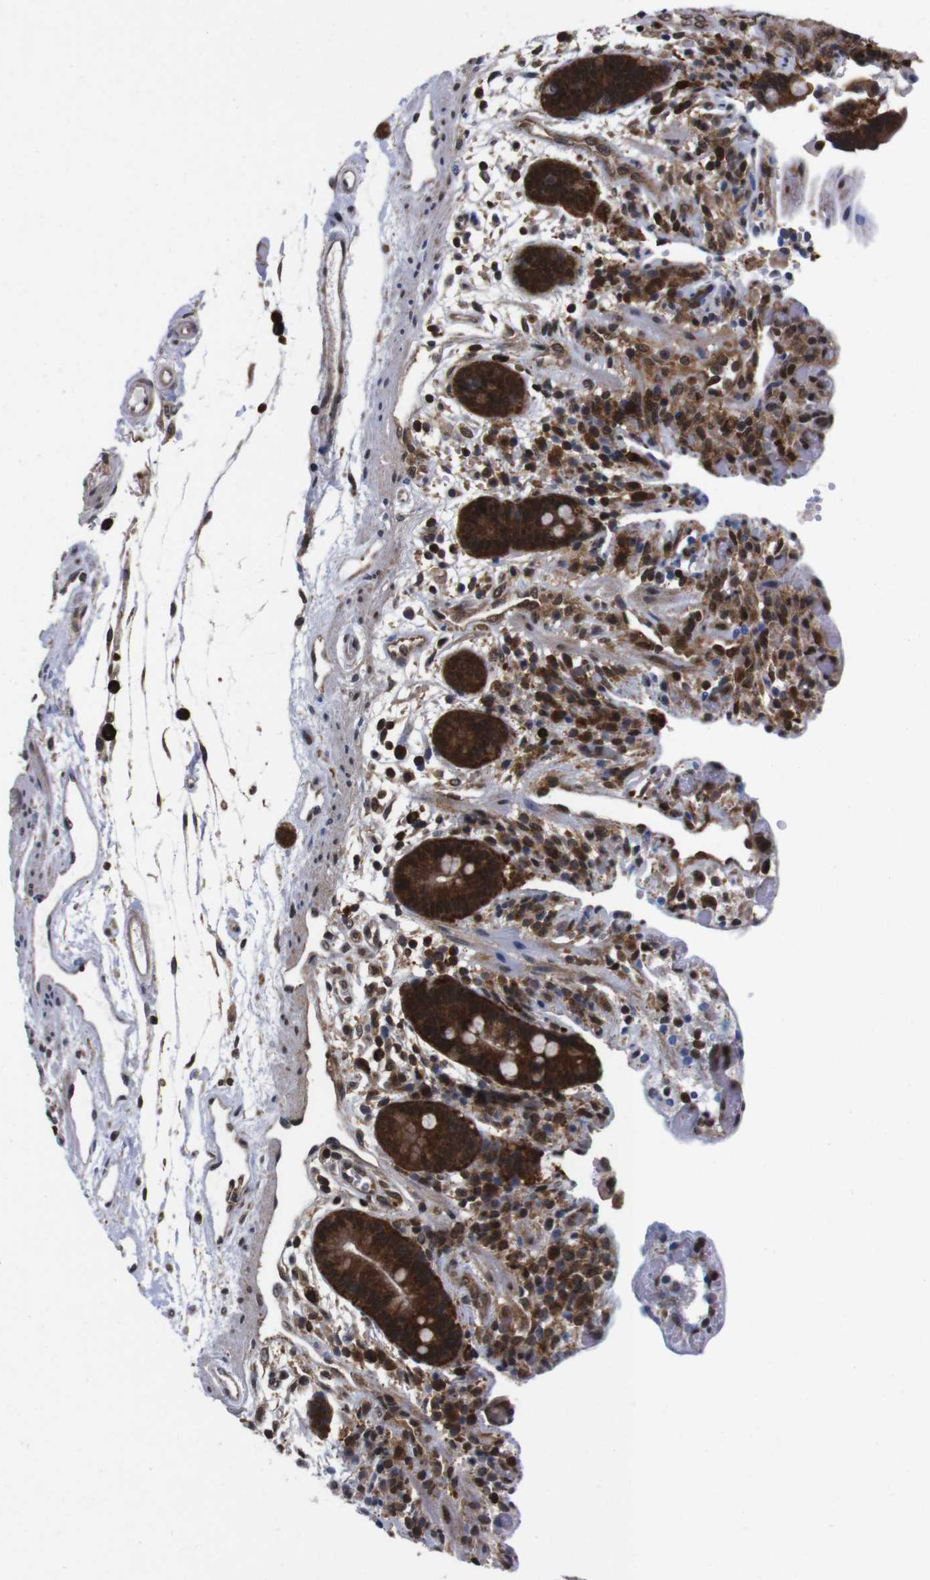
{"staining": {"intensity": "weak", "quantity": ">75%", "location": "cytoplasmic/membranous"}, "tissue": "colon", "cell_type": "Endothelial cells", "image_type": "normal", "snomed": [{"axis": "morphology", "description": "Normal tissue, NOS"}, {"axis": "topography", "description": "Colon"}], "caption": "Weak cytoplasmic/membranous expression for a protein is appreciated in about >75% of endothelial cells of benign colon using IHC.", "gene": "UBQLN2", "patient": {"sex": "male", "age": 73}}